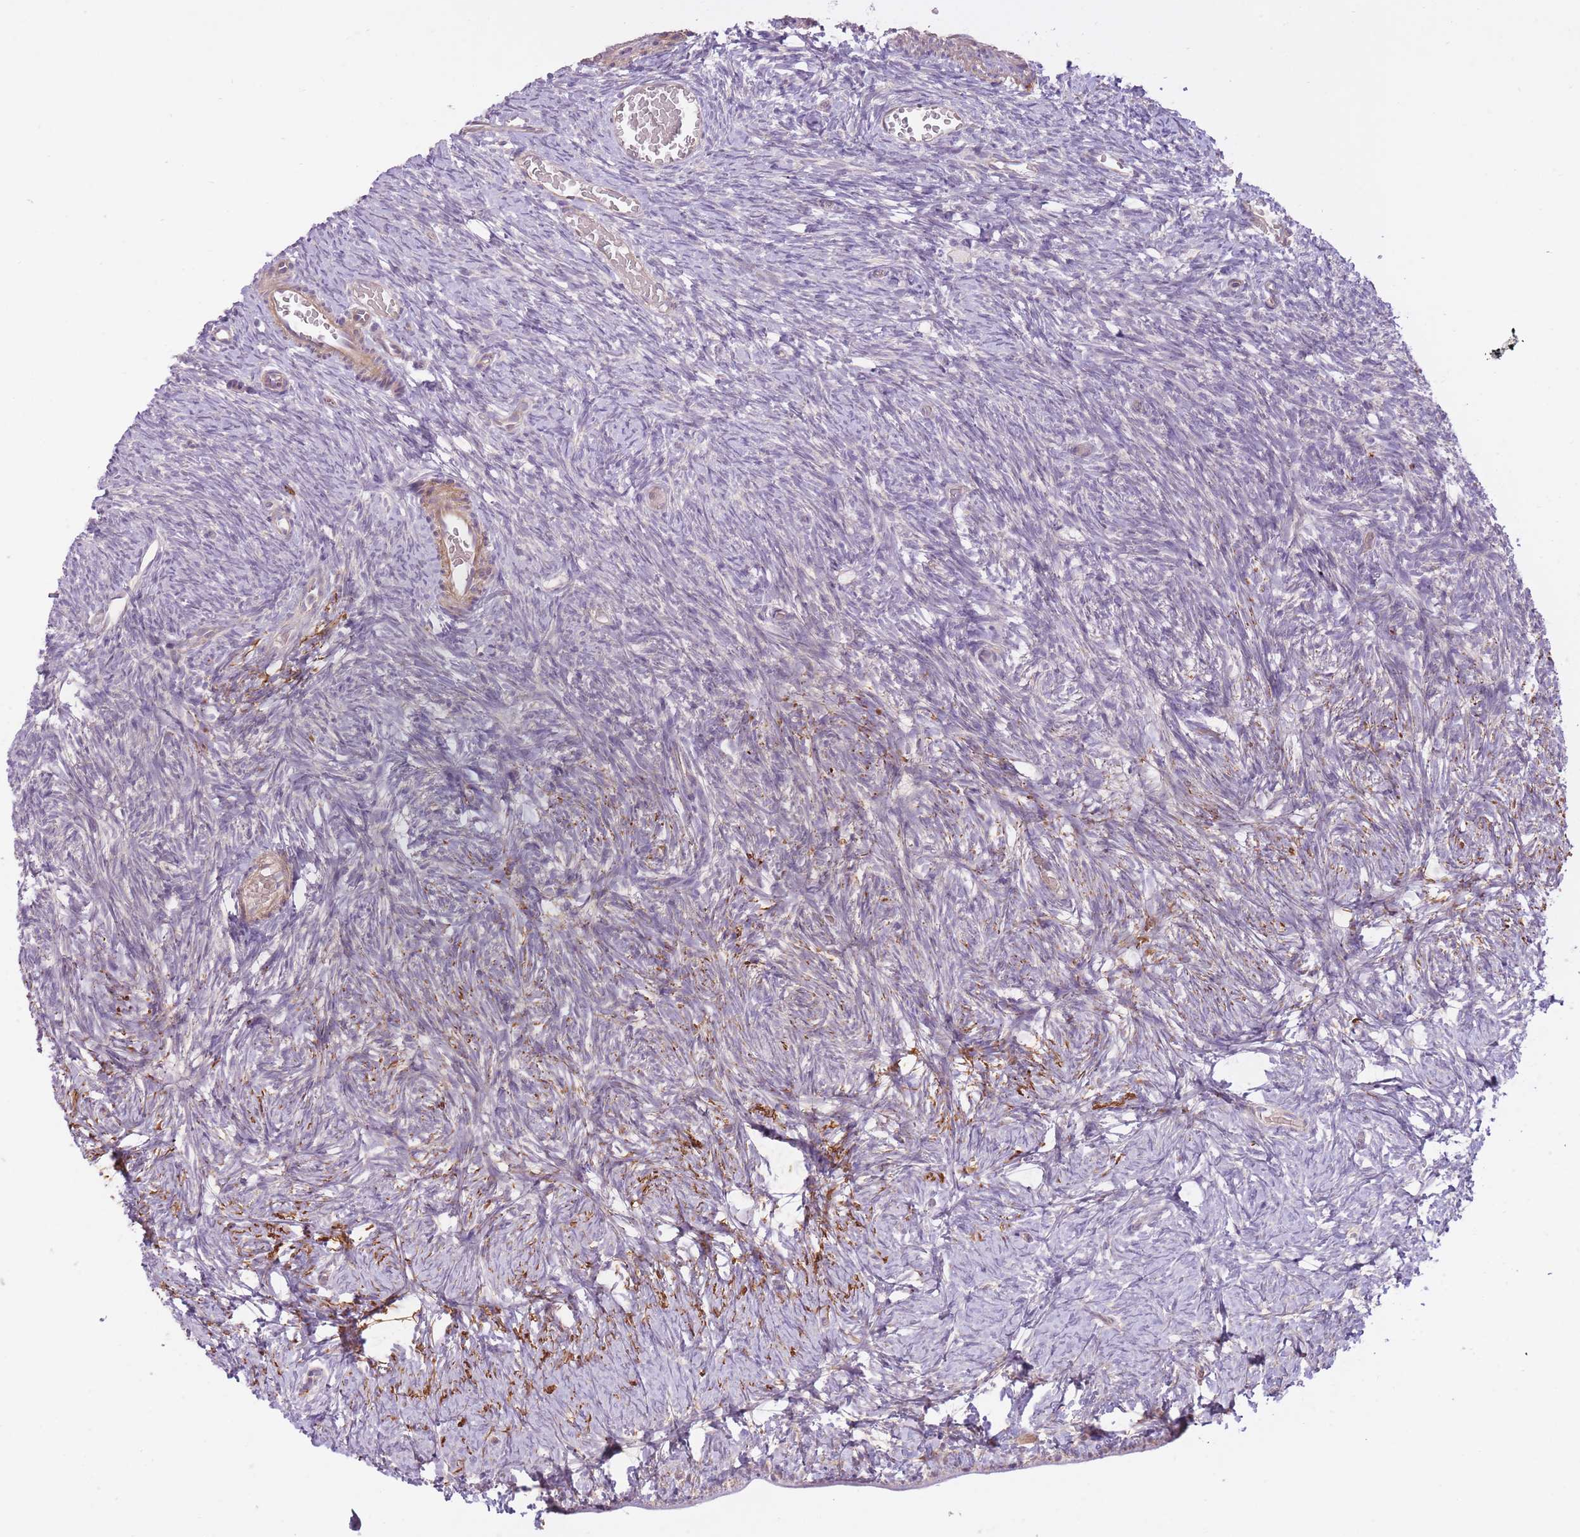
{"staining": {"intensity": "negative", "quantity": "none", "location": "none"}, "tissue": "ovary", "cell_type": "Ovarian stroma cells", "image_type": "normal", "snomed": [{"axis": "morphology", "description": "Normal tissue, NOS"}, {"axis": "topography", "description": "Ovary"}], "caption": "This is an immunohistochemistry (IHC) image of normal human ovary. There is no expression in ovarian stroma cells.", "gene": "REV1", "patient": {"sex": "female", "age": 39}}